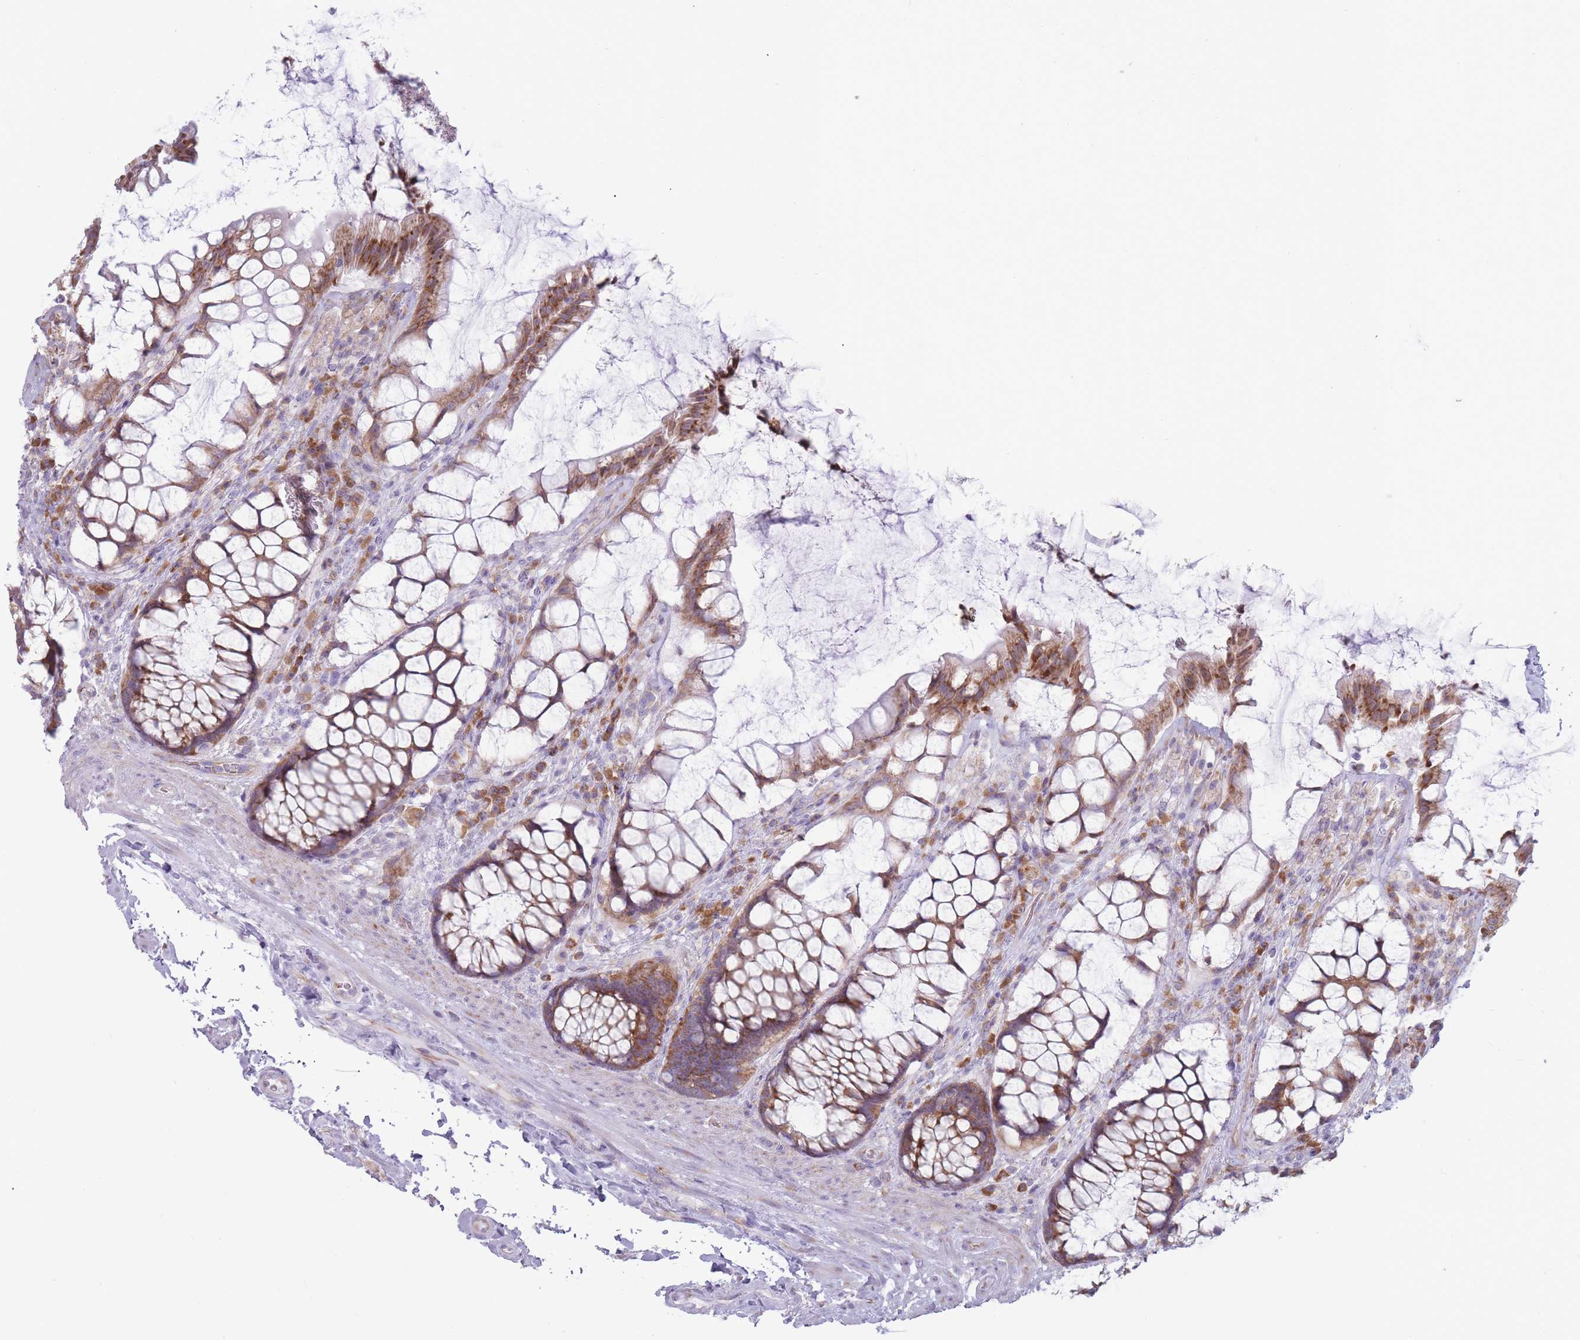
{"staining": {"intensity": "moderate", "quantity": "25%-75%", "location": "cytoplasmic/membranous"}, "tissue": "rectum", "cell_type": "Glandular cells", "image_type": "normal", "snomed": [{"axis": "morphology", "description": "Normal tissue, NOS"}, {"axis": "topography", "description": "Rectum"}], "caption": "Protein expression analysis of normal human rectum reveals moderate cytoplasmic/membranous expression in about 25%-75% of glandular cells. Nuclei are stained in blue.", "gene": "RPL18", "patient": {"sex": "female", "age": 58}}